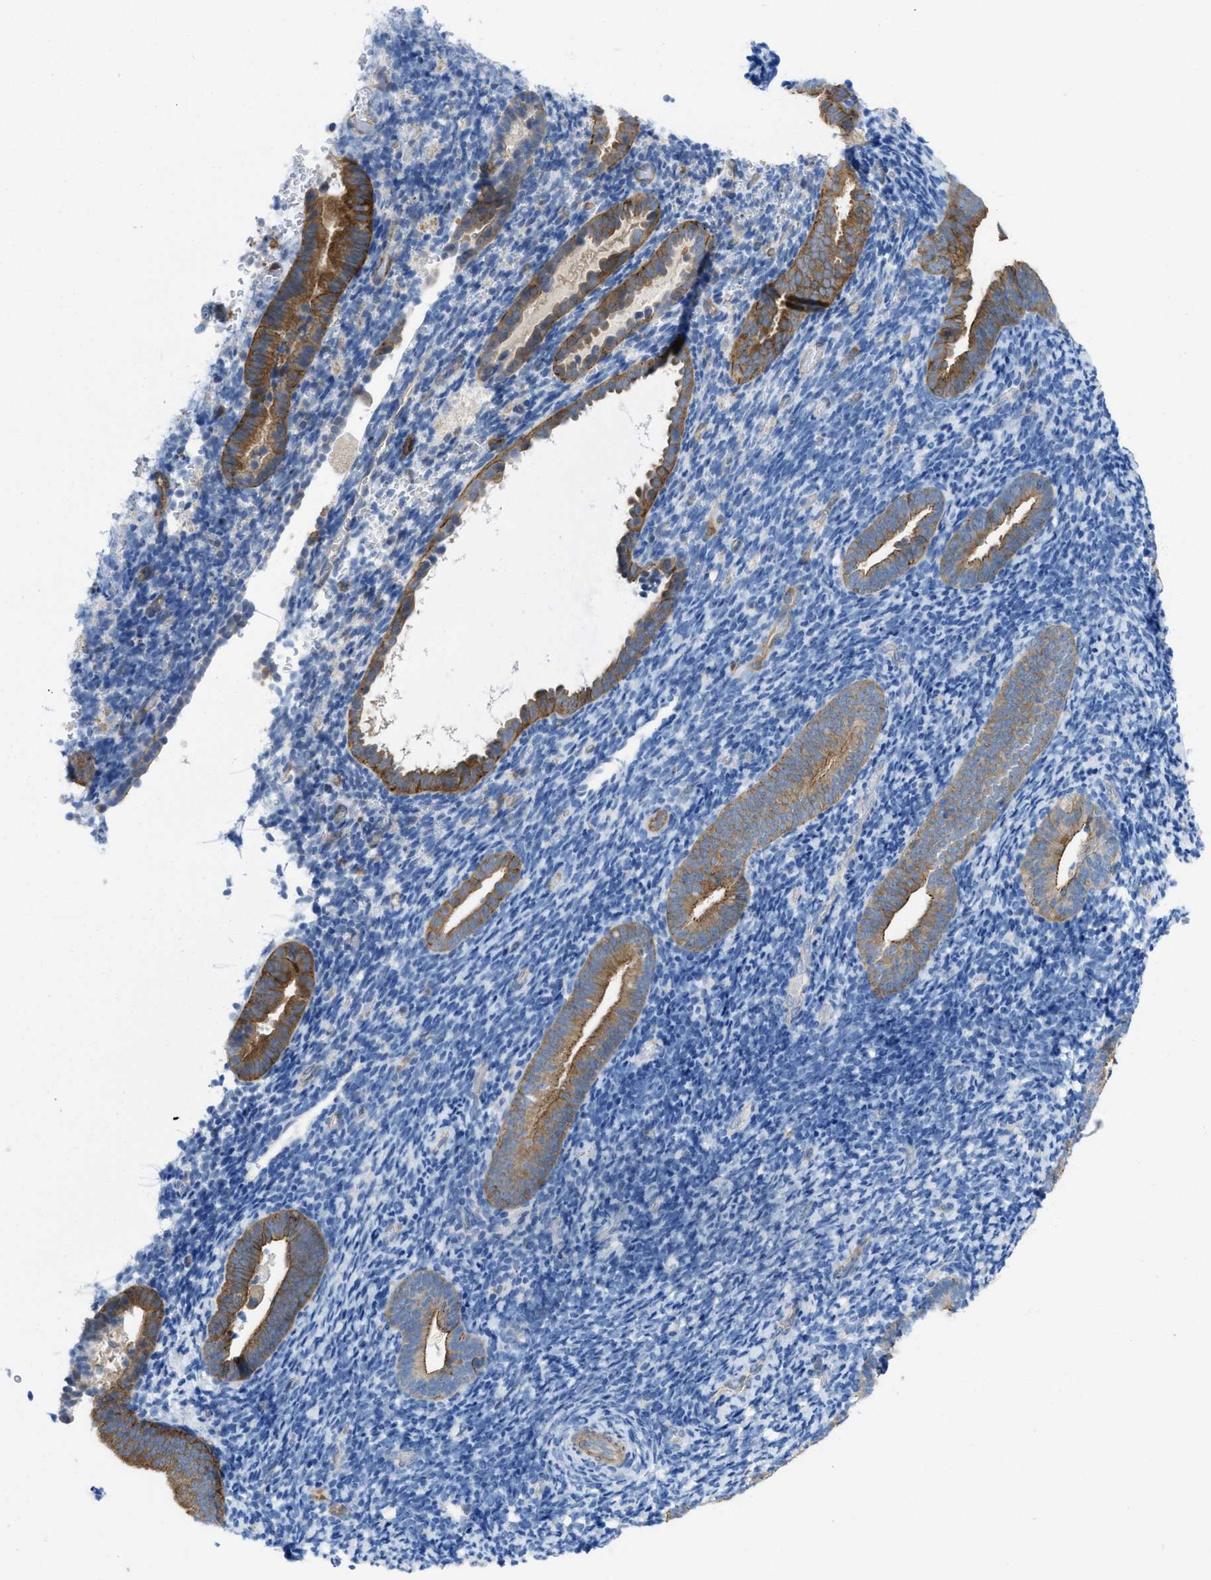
{"staining": {"intensity": "moderate", "quantity": "<25%", "location": "cytoplasmic/membranous"}, "tissue": "endometrium", "cell_type": "Cells in endometrial stroma", "image_type": "normal", "snomed": [{"axis": "morphology", "description": "Normal tissue, NOS"}, {"axis": "topography", "description": "Endometrium"}], "caption": "Cells in endometrial stroma demonstrate moderate cytoplasmic/membranous positivity in about <25% of cells in normal endometrium. The staining is performed using DAB brown chromogen to label protein expression. The nuclei are counter-stained blue using hematoxylin.", "gene": "PDLIM5", "patient": {"sex": "female", "age": 51}}